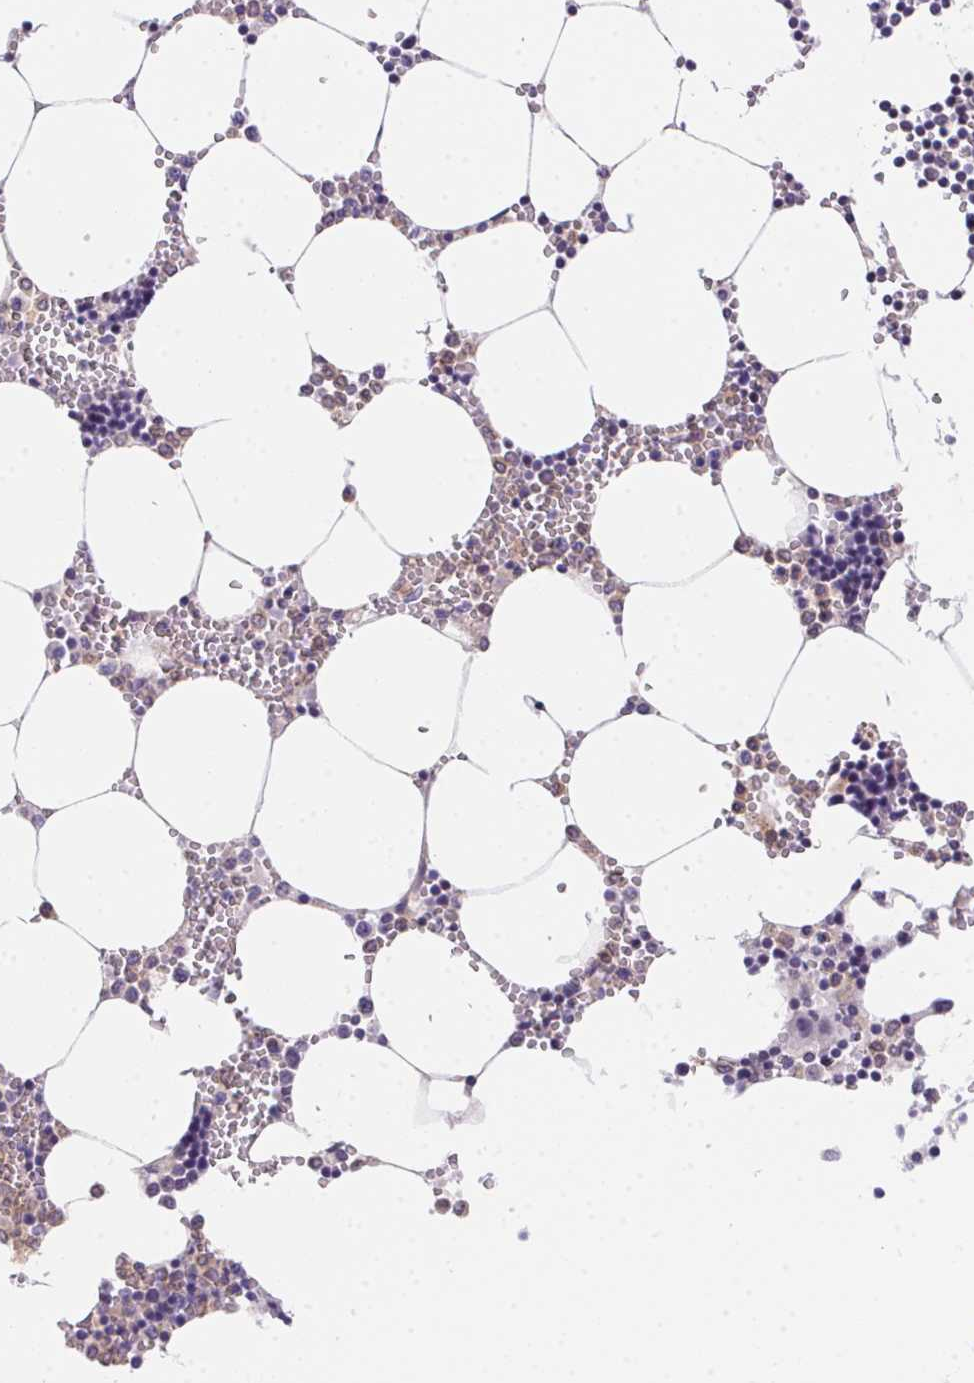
{"staining": {"intensity": "weak", "quantity": "<25%", "location": "cytoplasmic/membranous"}, "tissue": "bone marrow", "cell_type": "Hematopoietic cells", "image_type": "normal", "snomed": [{"axis": "morphology", "description": "Normal tissue, NOS"}, {"axis": "topography", "description": "Bone marrow"}], "caption": "The micrograph reveals no significant staining in hematopoietic cells of bone marrow.", "gene": "PRKAA1", "patient": {"sex": "male", "age": 54}}